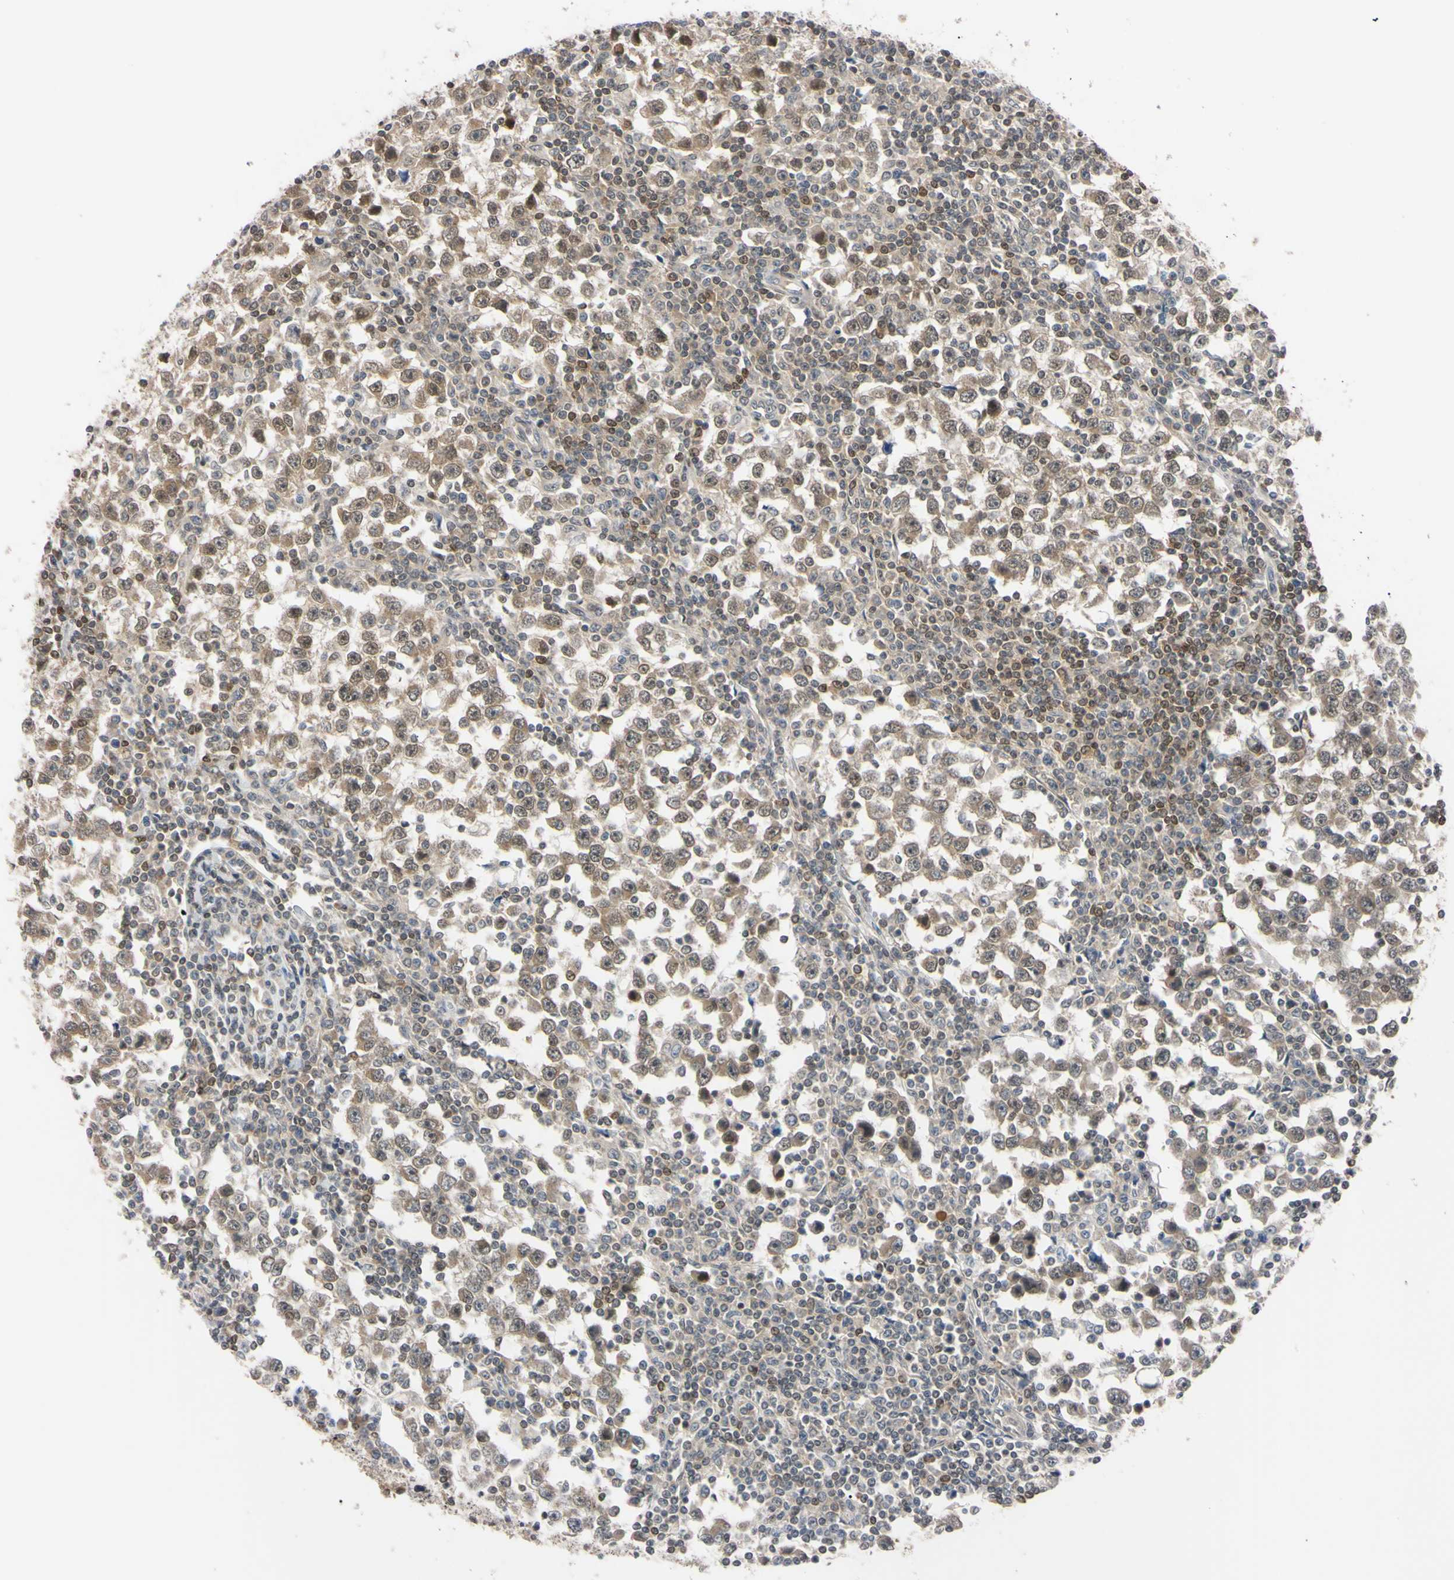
{"staining": {"intensity": "weak", "quantity": ">75%", "location": "cytoplasmic/membranous"}, "tissue": "testis cancer", "cell_type": "Tumor cells", "image_type": "cancer", "snomed": [{"axis": "morphology", "description": "Seminoma, NOS"}, {"axis": "topography", "description": "Testis"}], "caption": "This is a photomicrograph of immunohistochemistry (IHC) staining of testis cancer (seminoma), which shows weak expression in the cytoplasmic/membranous of tumor cells.", "gene": "UBE2I", "patient": {"sex": "male", "age": 65}}